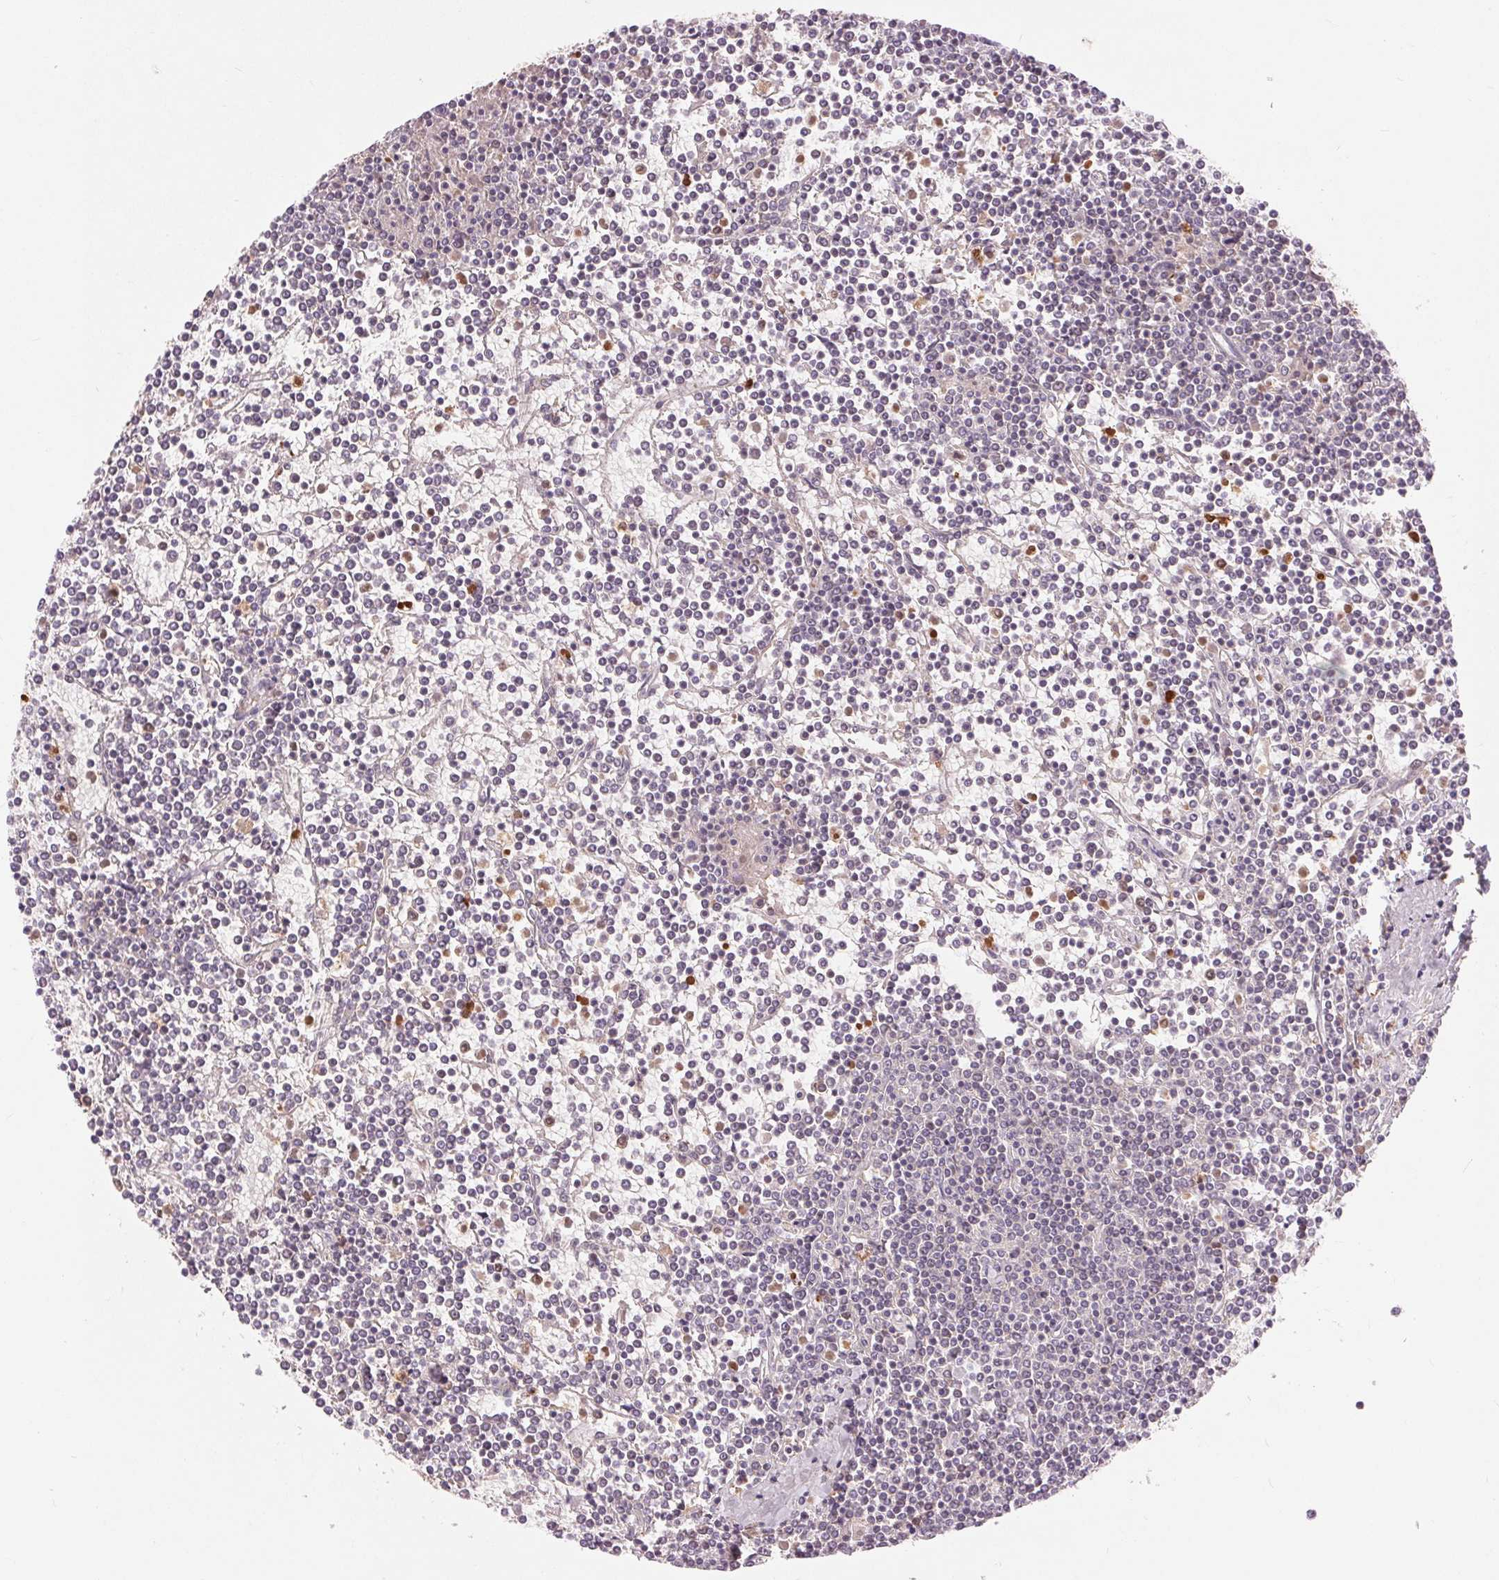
{"staining": {"intensity": "negative", "quantity": "none", "location": "none"}, "tissue": "lymphoma", "cell_type": "Tumor cells", "image_type": "cancer", "snomed": [{"axis": "morphology", "description": "Malignant lymphoma, non-Hodgkin's type, Low grade"}, {"axis": "topography", "description": "Spleen"}], "caption": "This is a micrograph of IHC staining of low-grade malignant lymphoma, non-Hodgkin's type, which shows no staining in tumor cells.", "gene": "RANBP3L", "patient": {"sex": "female", "age": 19}}